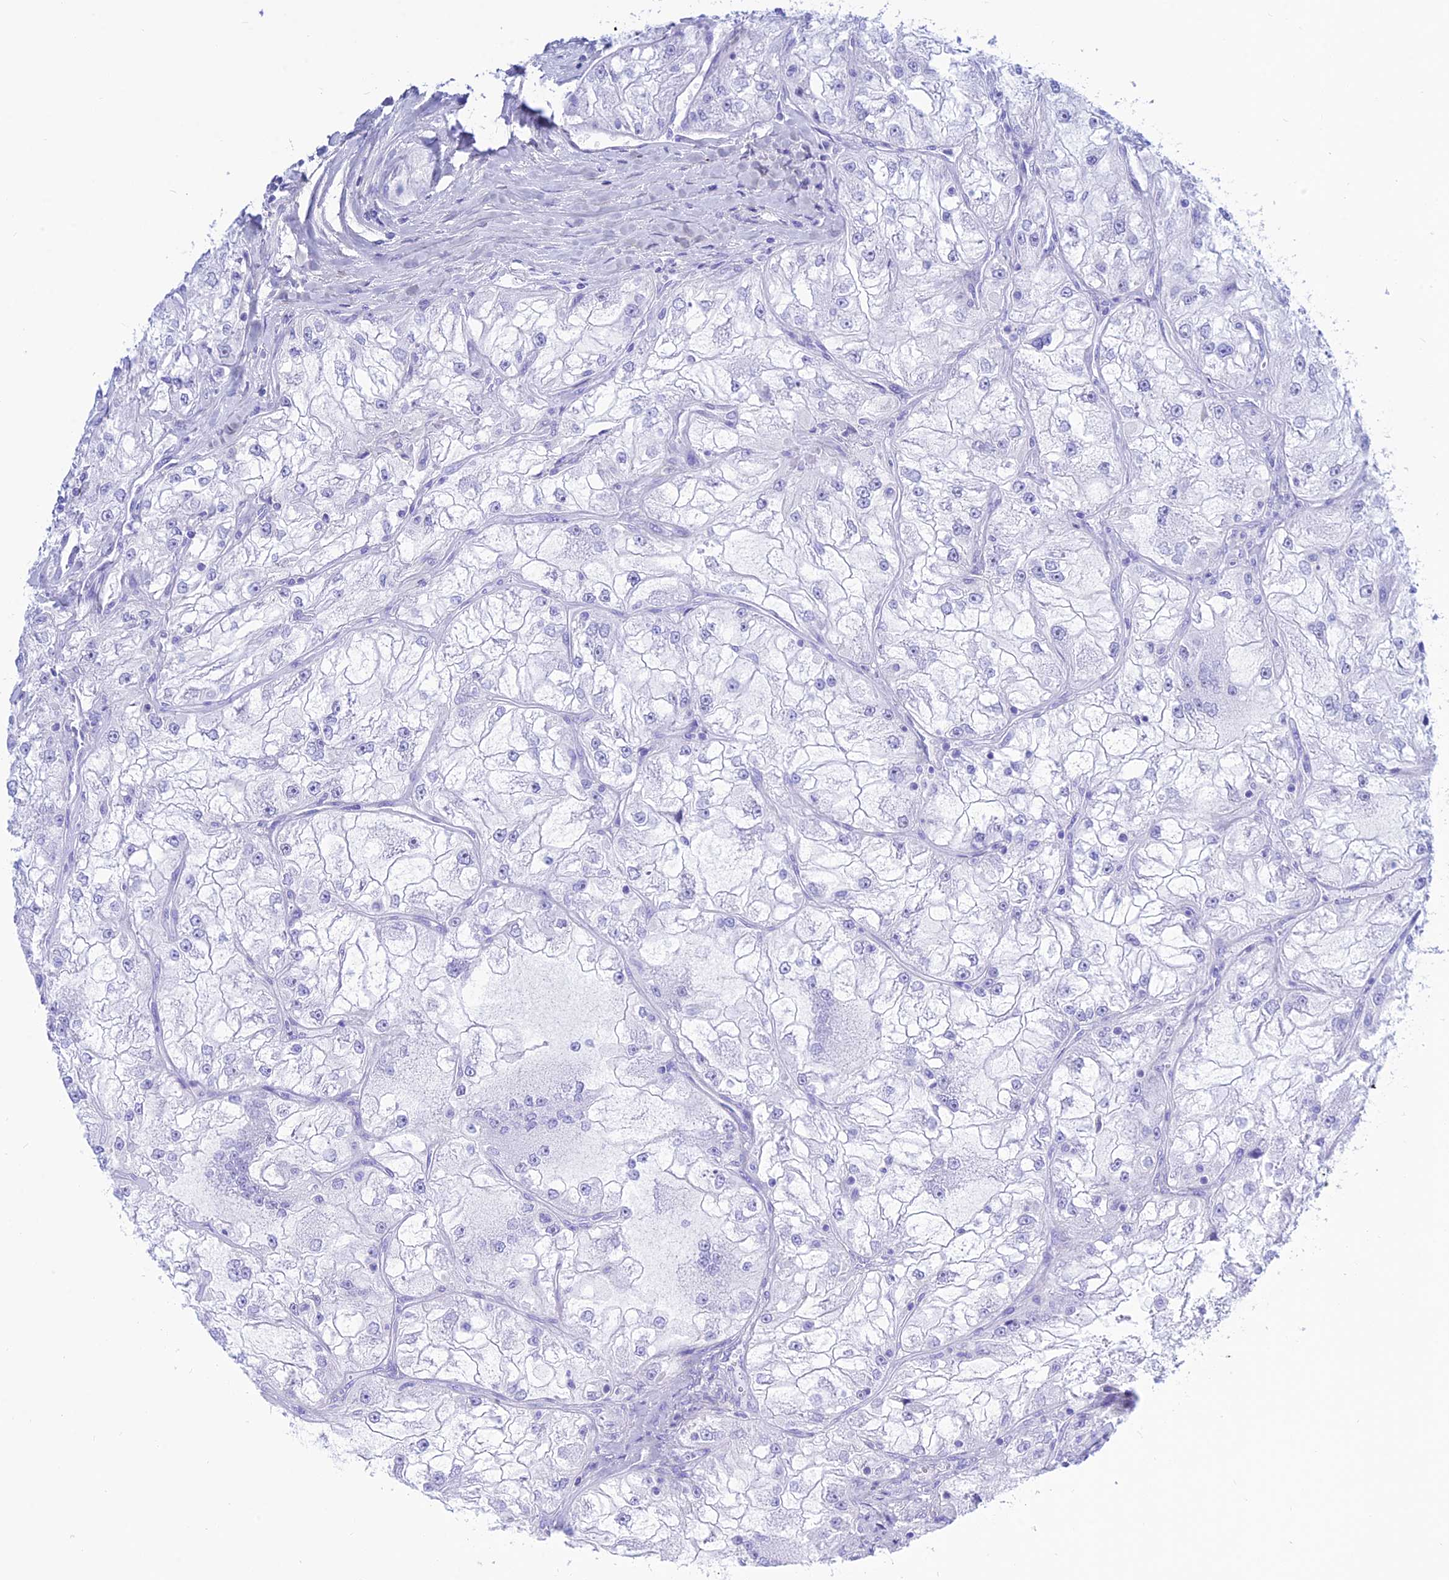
{"staining": {"intensity": "negative", "quantity": "none", "location": "none"}, "tissue": "renal cancer", "cell_type": "Tumor cells", "image_type": "cancer", "snomed": [{"axis": "morphology", "description": "Adenocarcinoma, NOS"}, {"axis": "topography", "description": "Kidney"}], "caption": "Human adenocarcinoma (renal) stained for a protein using immunohistochemistry displays no positivity in tumor cells.", "gene": "PRNP", "patient": {"sex": "female", "age": 72}}